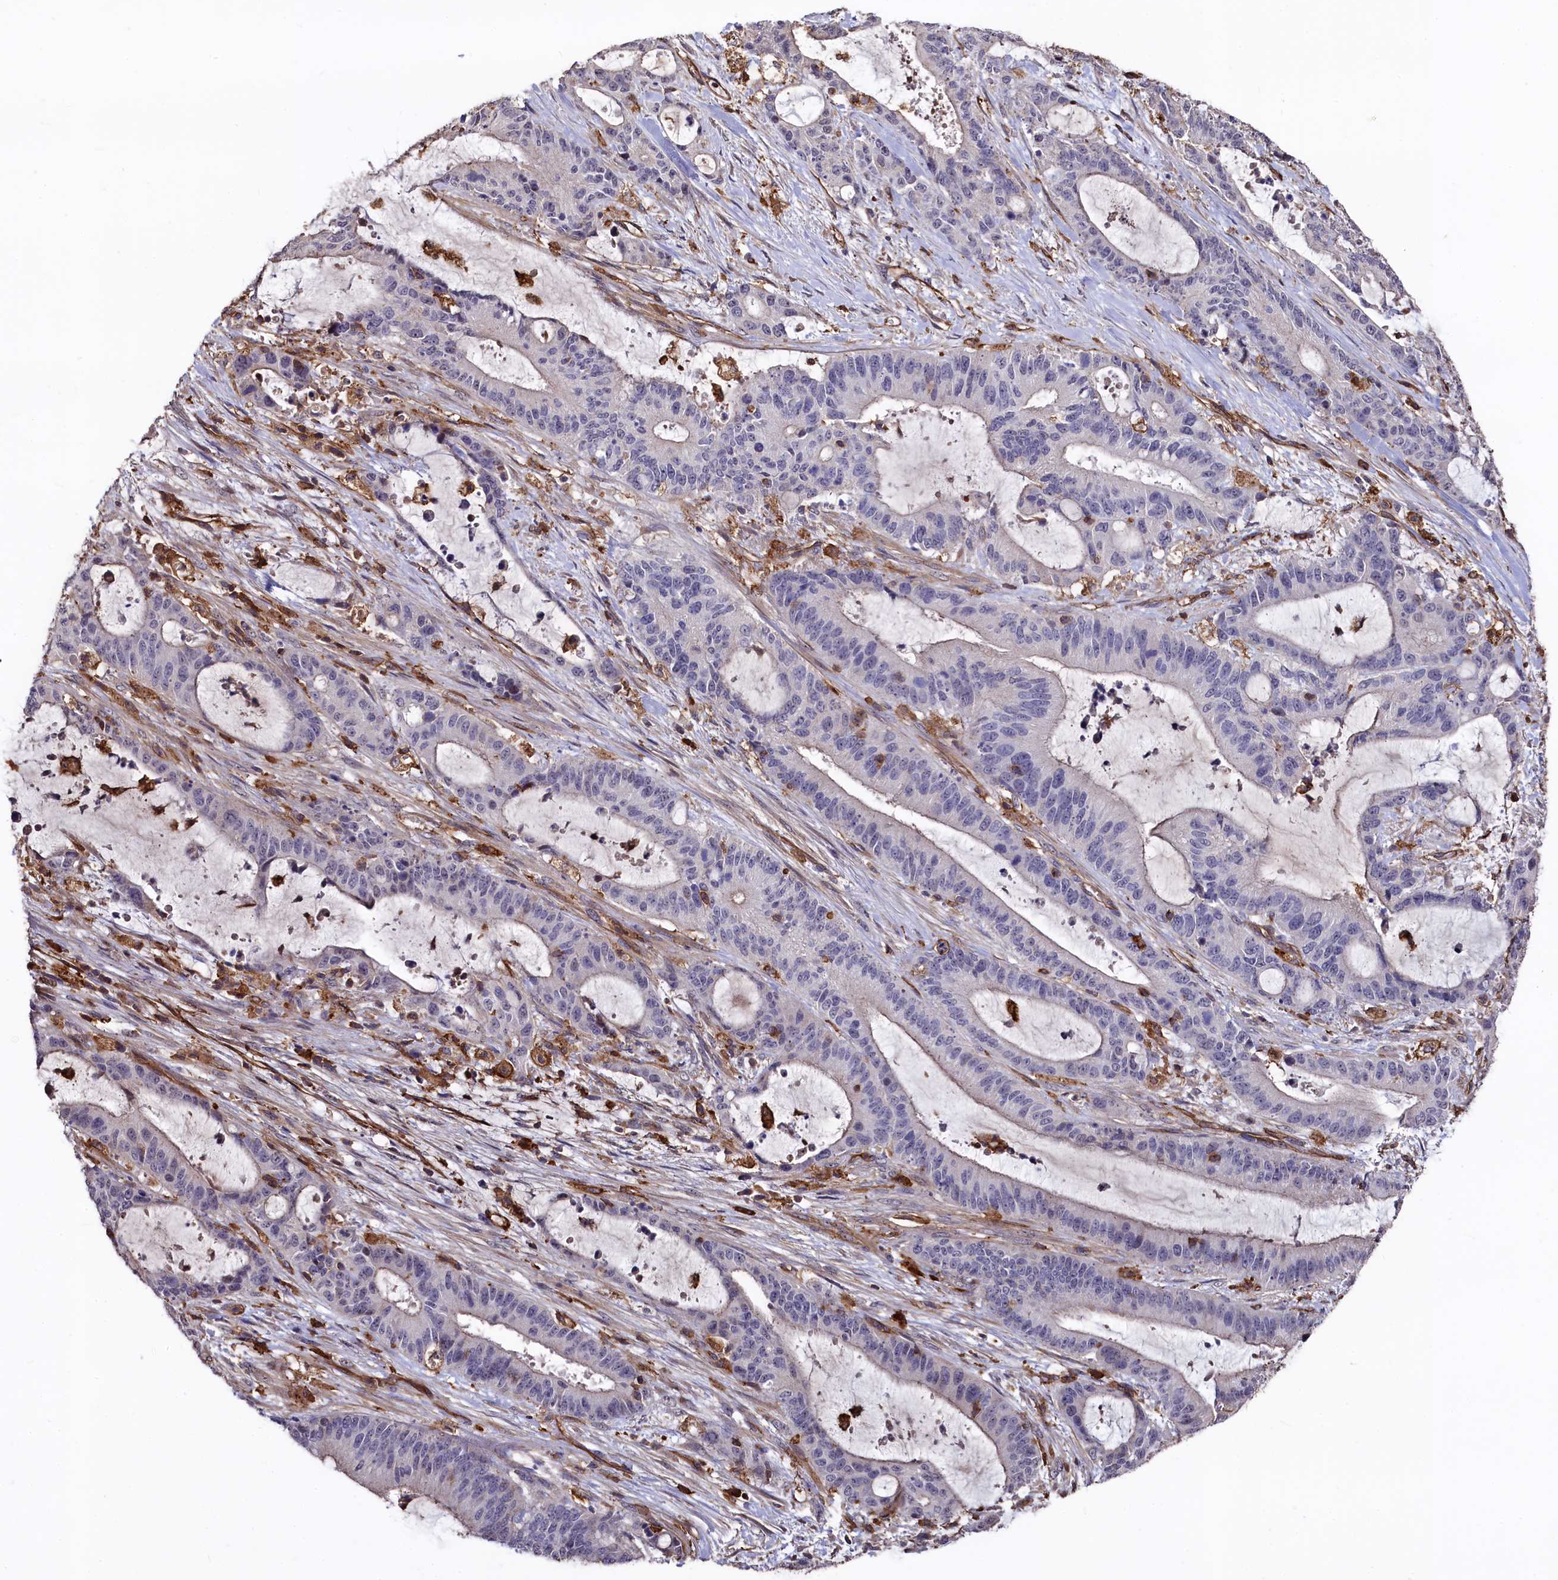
{"staining": {"intensity": "negative", "quantity": "none", "location": "none"}, "tissue": "liver cancer", "cell_type": "Tumor cells", "image_type": "cancer", "snomed": [{"axis": "morphology", "description": "Normal tissue, NOS"}, {"axis": "morphology", "description": "Cholangiocarcinoma"}, {"axis": "topography", "description": "Liver"}, {"axis": "topography", "description": "Peripheral nerve tissue"}], "caption": "IHC image of human liver cancer stained for a protein (brown), which displays no expression in tumor cells.", "gene": "PLEKHO2", "patient": {"sex": "female", "age": 73}}